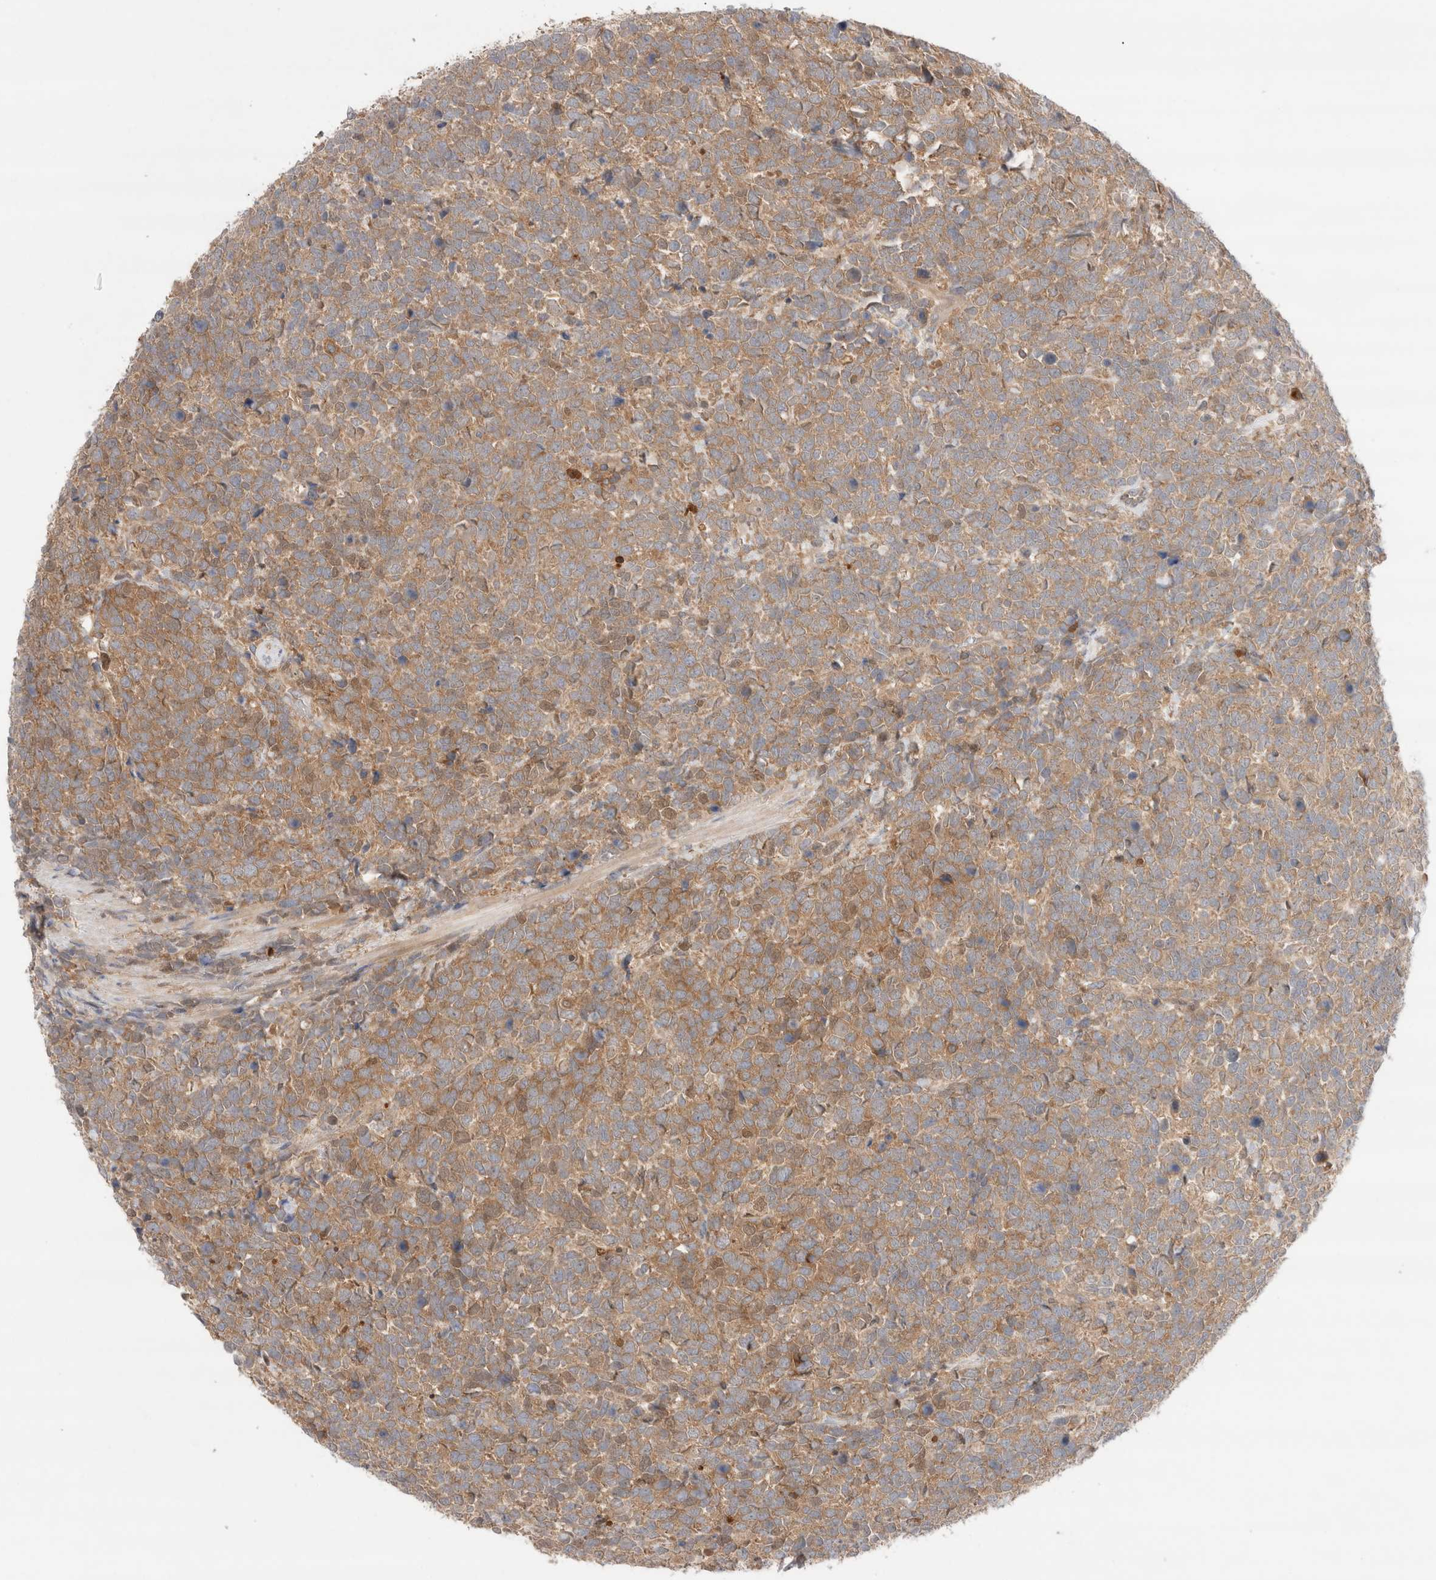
{"staining": {"intensity": "moderate", "quantity": ">75%", "location": "cytoplasmic/membranous"}, "tissue": "urothelial cancer", "cell_type": "Tumor cells", "image_type": "cancer", "snomed": [{"axis": "morphology", "description": "Urothelial carcinoma, High grade"}, {"axis": "topography", "description": "Urinary bladder"}], "caption": "This is an image of immunohistochemistry (IHC) staining of high-grade urothelial carcinoma, which shows moderate expression in the cytoplasmic/membranous of tumor cells.", "gene": "KLHL14", "patient": {"sex": "female", "age": 82}}